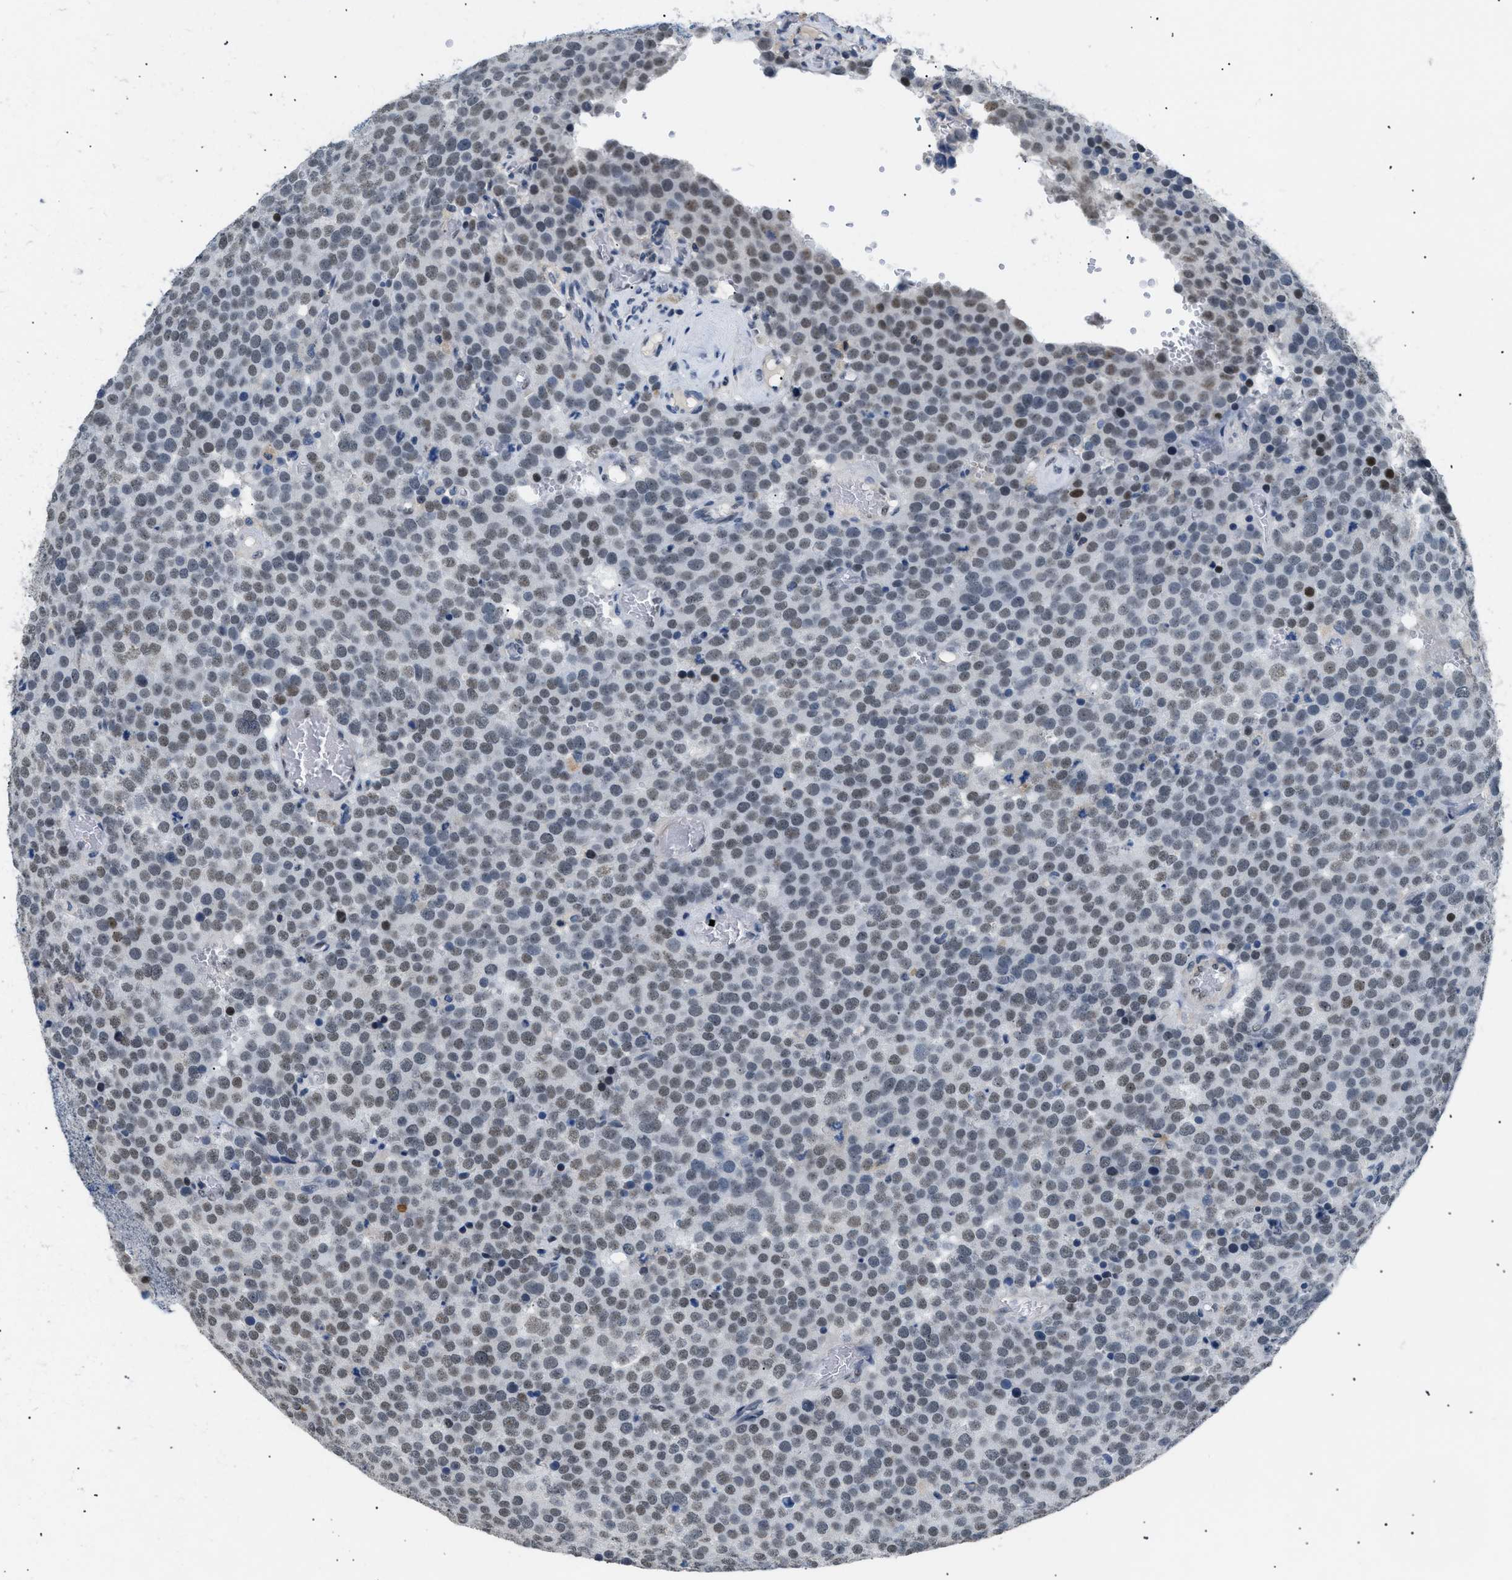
{"staining": {"intensity": "weak", "quantity": ">75%", "location": "nuclear"}, "tissue": "testis cancer", "cell_type": "Tumor cells", "image_type": "cancer", "snomed": [{"axis": "morphology", "description": "Normal tissue, NOS"}, {"axis": "morphology", "description": "Seminoma, NOS"}, {"axis": "topography", "description": "Testis"}], "caption": "Protein staining of testis seminoma tissue demonstrates weak nuclear expression in approximately >75% of tumor cells.", "gene": "KCNC3", "patient": {"sex": "male", "age": 71}}